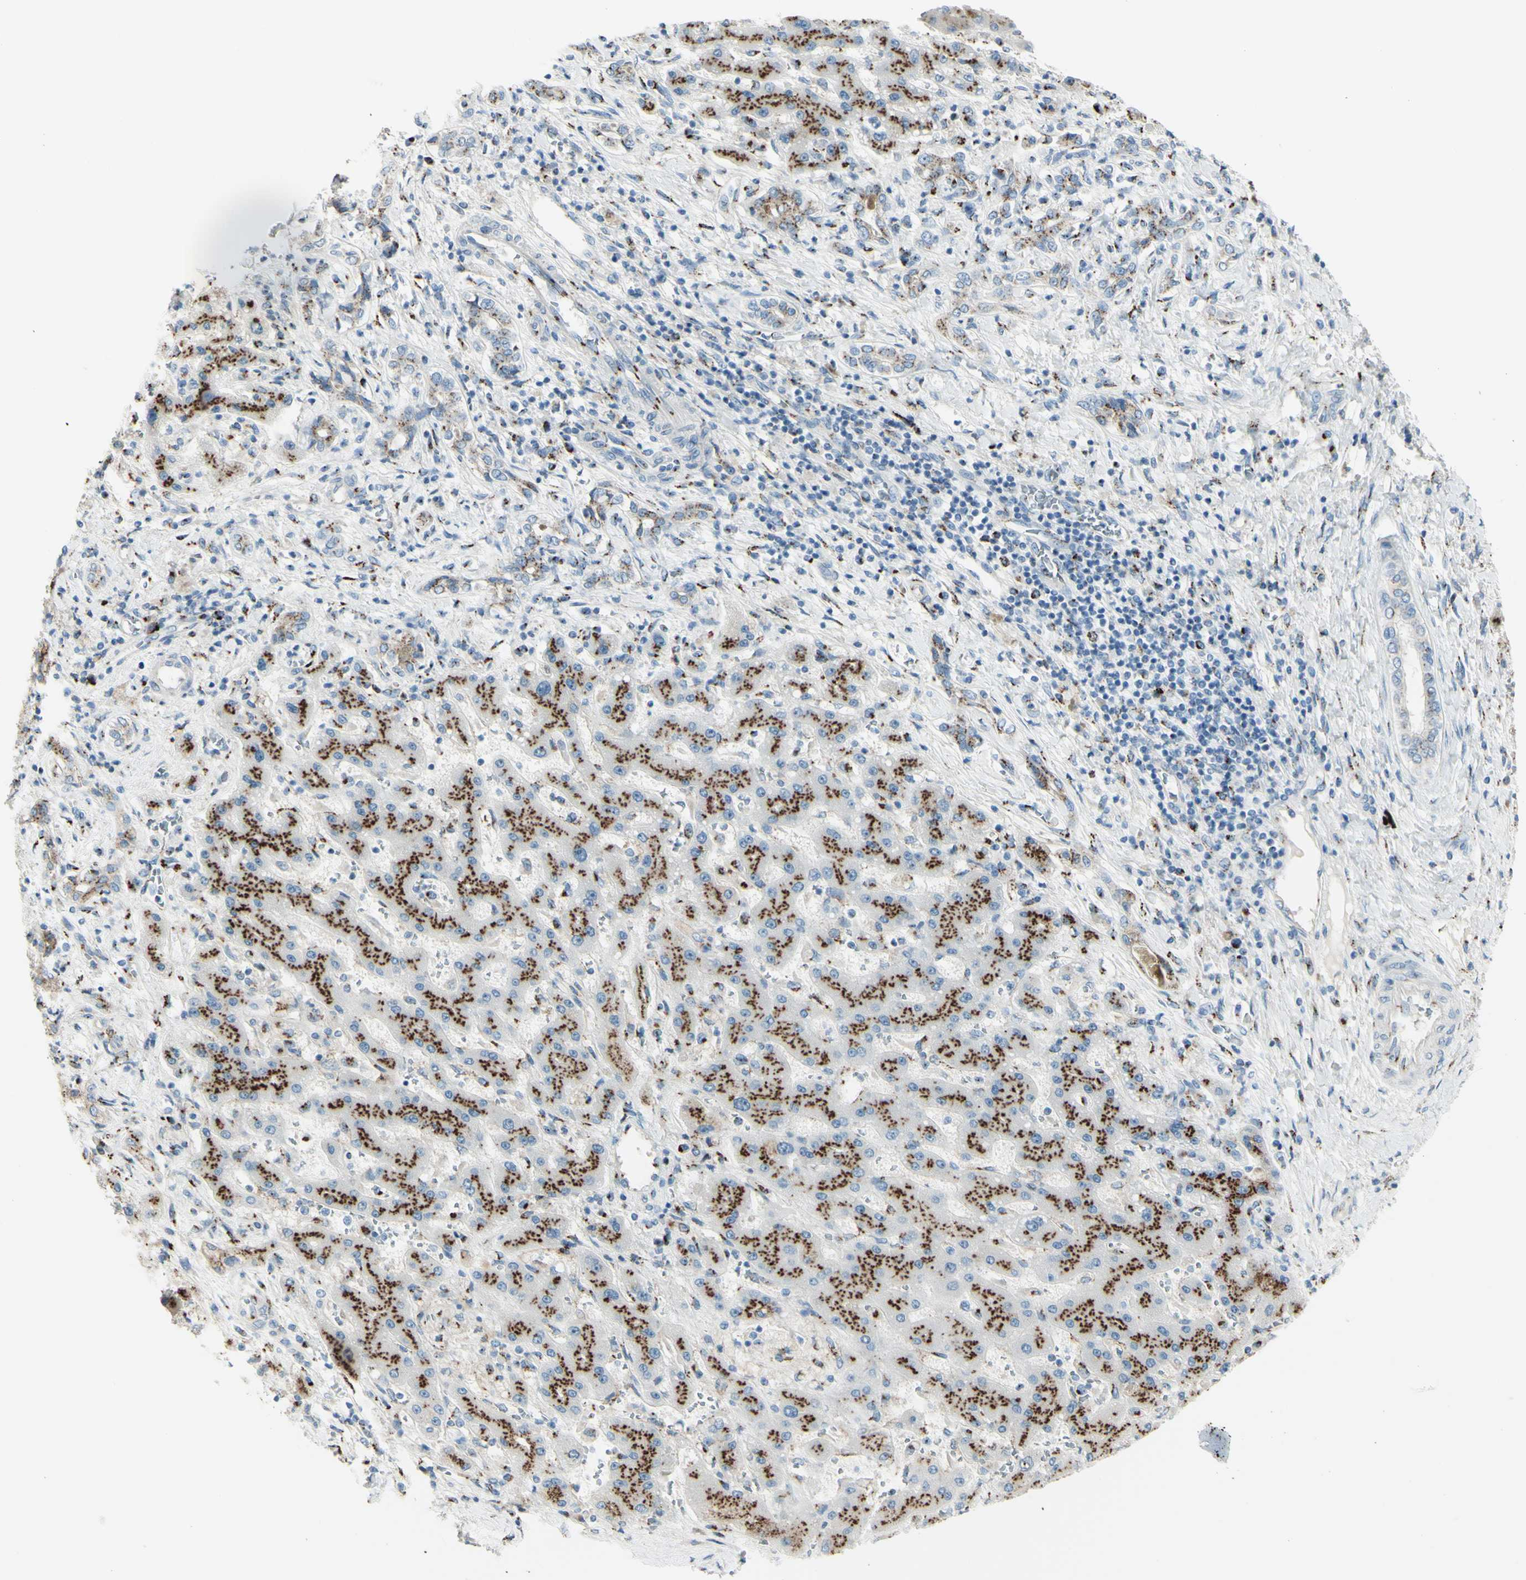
{"staining": {"intensity": "moderate", "quantity": "25%-75%", "location": "cytoplasmic/membranous"}, "tissue": "liver cancer", "cell_type": "Tumor cells", "image_type": "cancer", "snomed": [{"axis": "morphology", "description": "Cholangiocarcinoma"}, {"axis": "topography", "description": "Liver"}], "caption": "Liver cholangiocarcinoma tissue exhibits moderate cytoplasmic/membranous expression in about 25%-75% of tumor cells", "gene": "B4GALT1", "patient": {"sex": "male", "age": 50}}